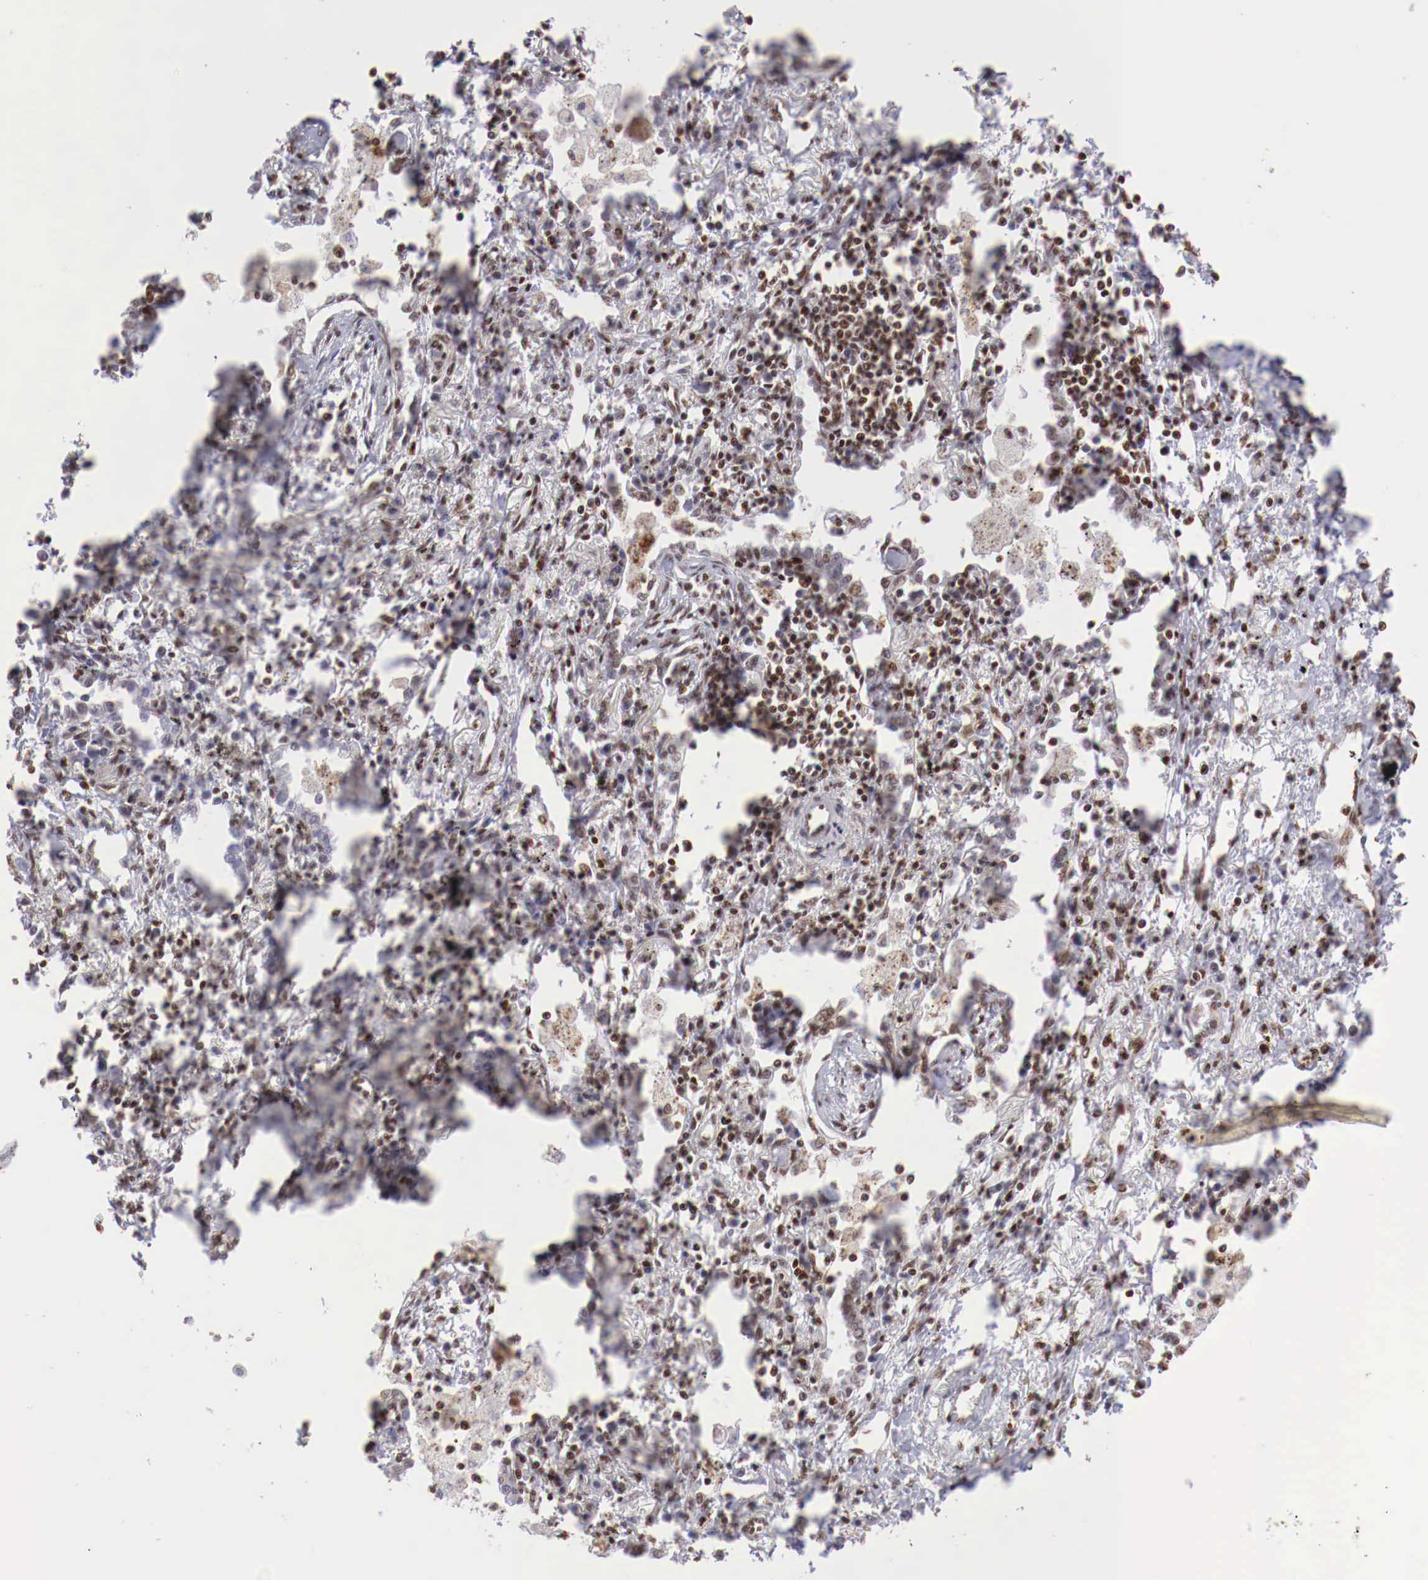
{"staining": {"intensity": "moderate", "quantity": ">75%", "location": "nuclear"}, "tissue": "lung cancer", "cell_type": "Tumor cells", "image_type": "cancer", "snomed": [{"axis": "morphology", "description": "Adenocarcinoma, NOS"}, {"axis": "topography", "description": "Lung"}], "caption": "Lung cancer (adenocarcinoma) tissue displays moderate nuclear expression in approximately >75% of tumor cells", "gene": "MAX", "patient": {"sex": "male", "age": 60}}